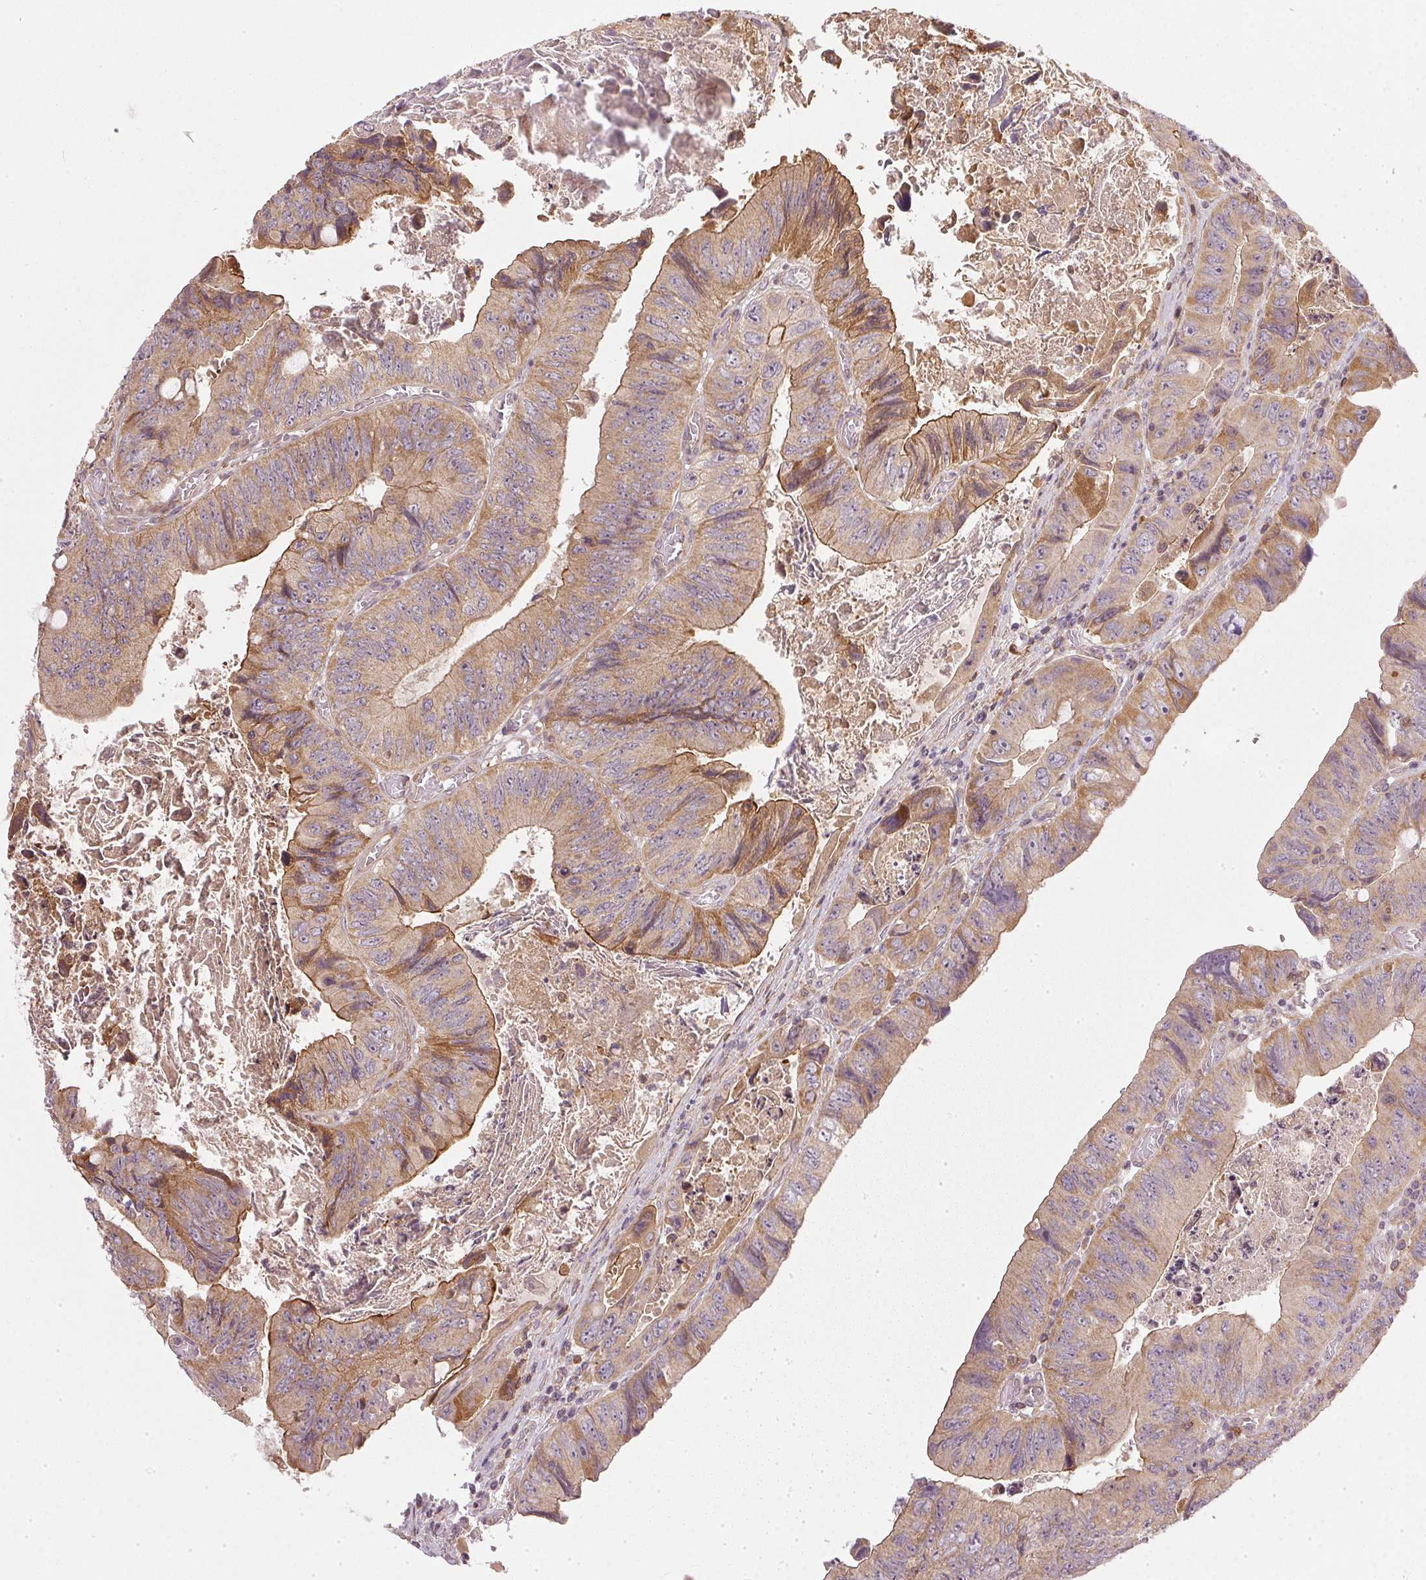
{"staining": {"intensity": "moderate", "quantity": ">75%", "location": "cytoplasmic/membranous"}, "tissue": "colorectal cancer", "cell_type": "Tumor cells", "image_type": "cancer", "snomed": [{"axis": "morphology", "description": "Adenocarcinoma, NOS"}, {"axis": "topography", "description": "Colon"}], "caption": "A brown stain shows moderate cytoplasmic/membranous expression of a protein in human colorectal cancer (adenocarcinoma) tumor cells.", "gene": "NADK2", "patient": {"sex": "female", "age": 84}}